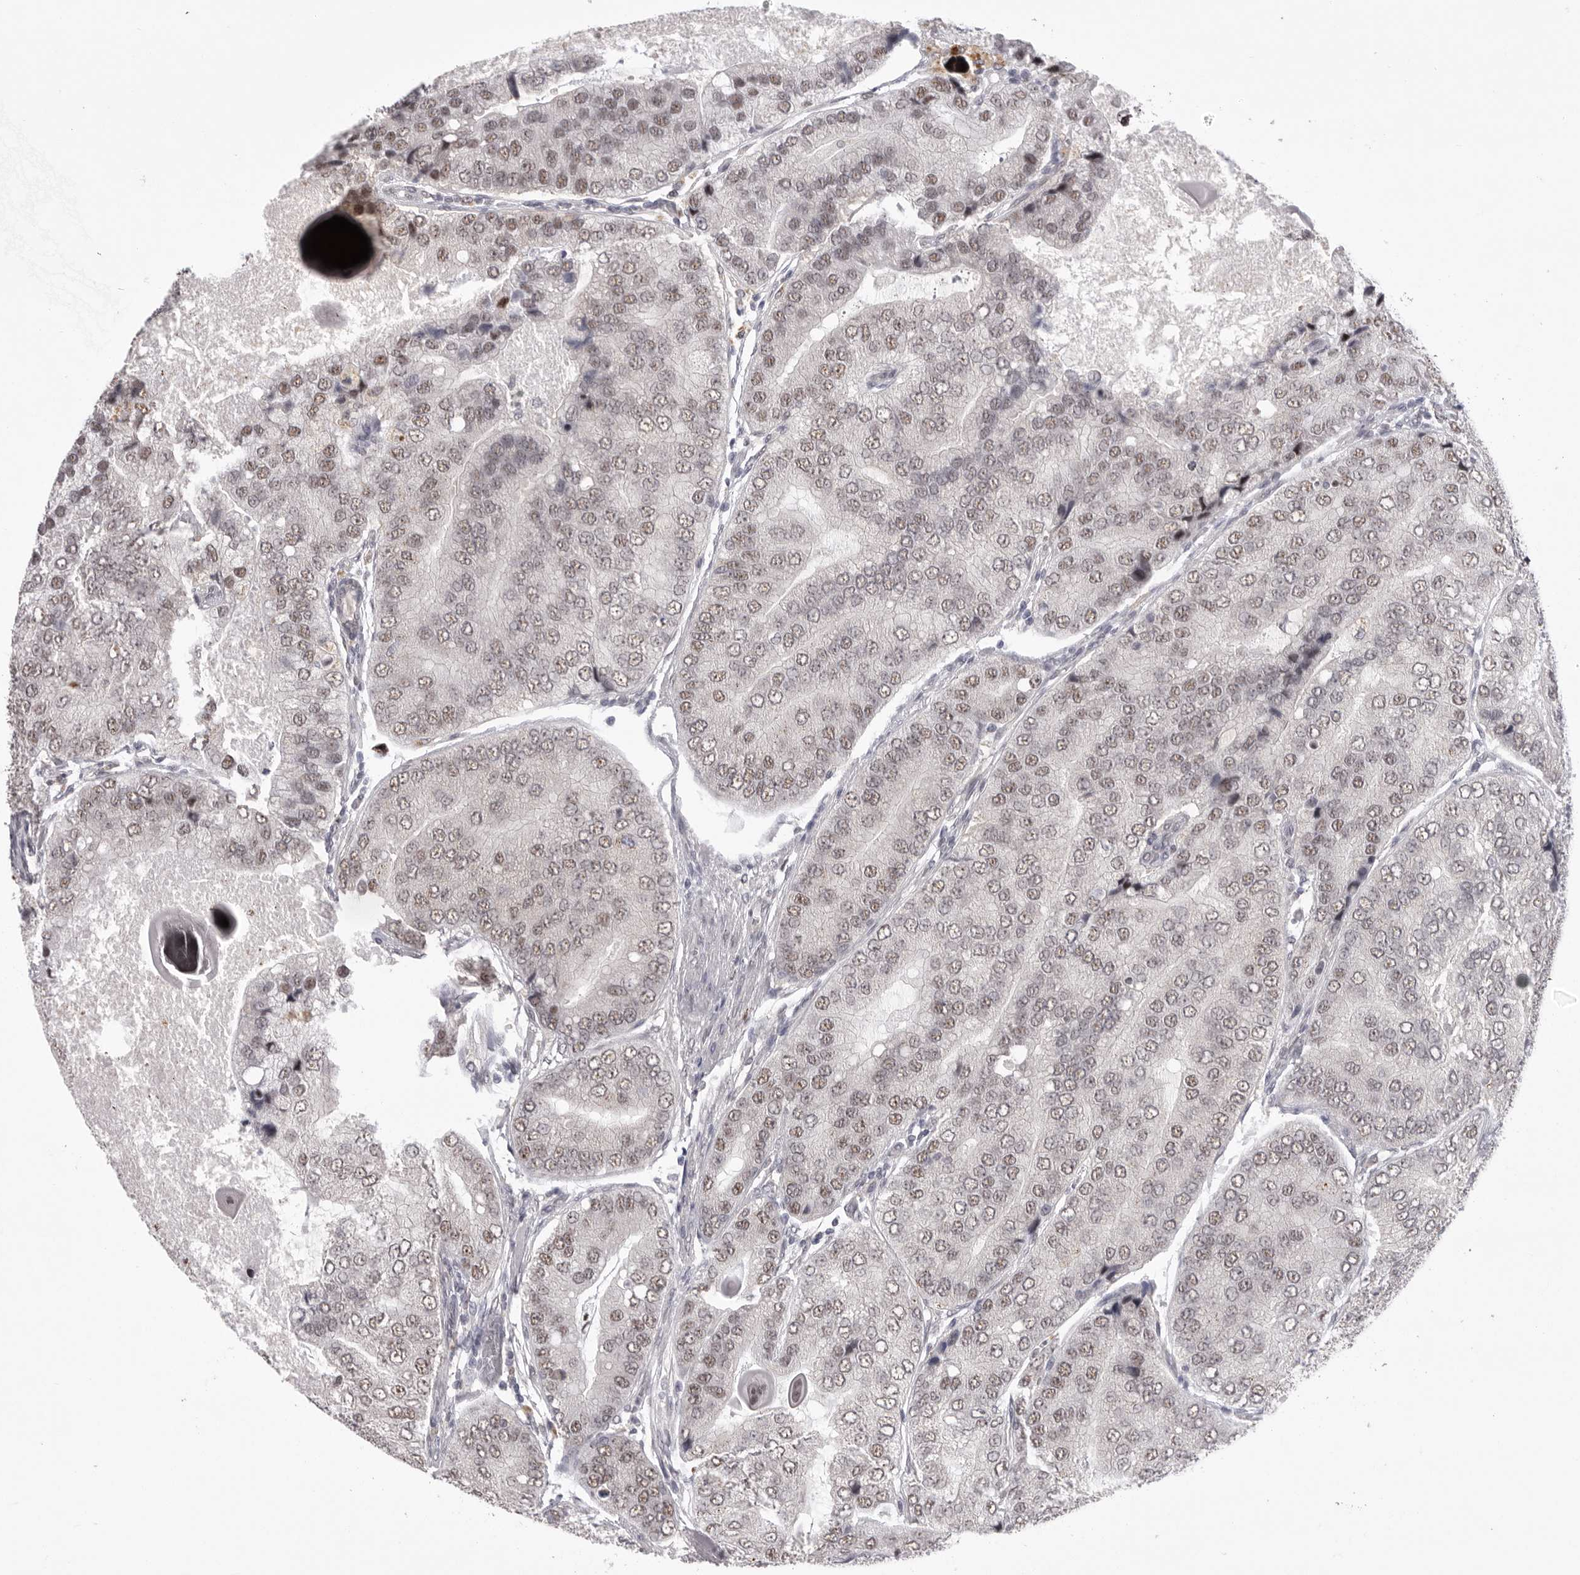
{"staining": {"intensity": "moderate", "quantity": "25%-75%", "location": "nuclear"}, "tissue": "prostate cancer", "cell_type": "Tumor cells", "image_type": "cancer", "snomed": [{"axis": "morphology", "description": "Adenocarcinoma, High grade"}, {"axis": "topography", "description": "Prostate"}], "caption": "The photomicrograph reveals a brown stain indicating the presence of a protein in the nuclear of tumor cells in adenocarcinoma (high-grade) (prostate).", "gene": "BCLAF3", "patient": {"sex": "male", "age": 70}}